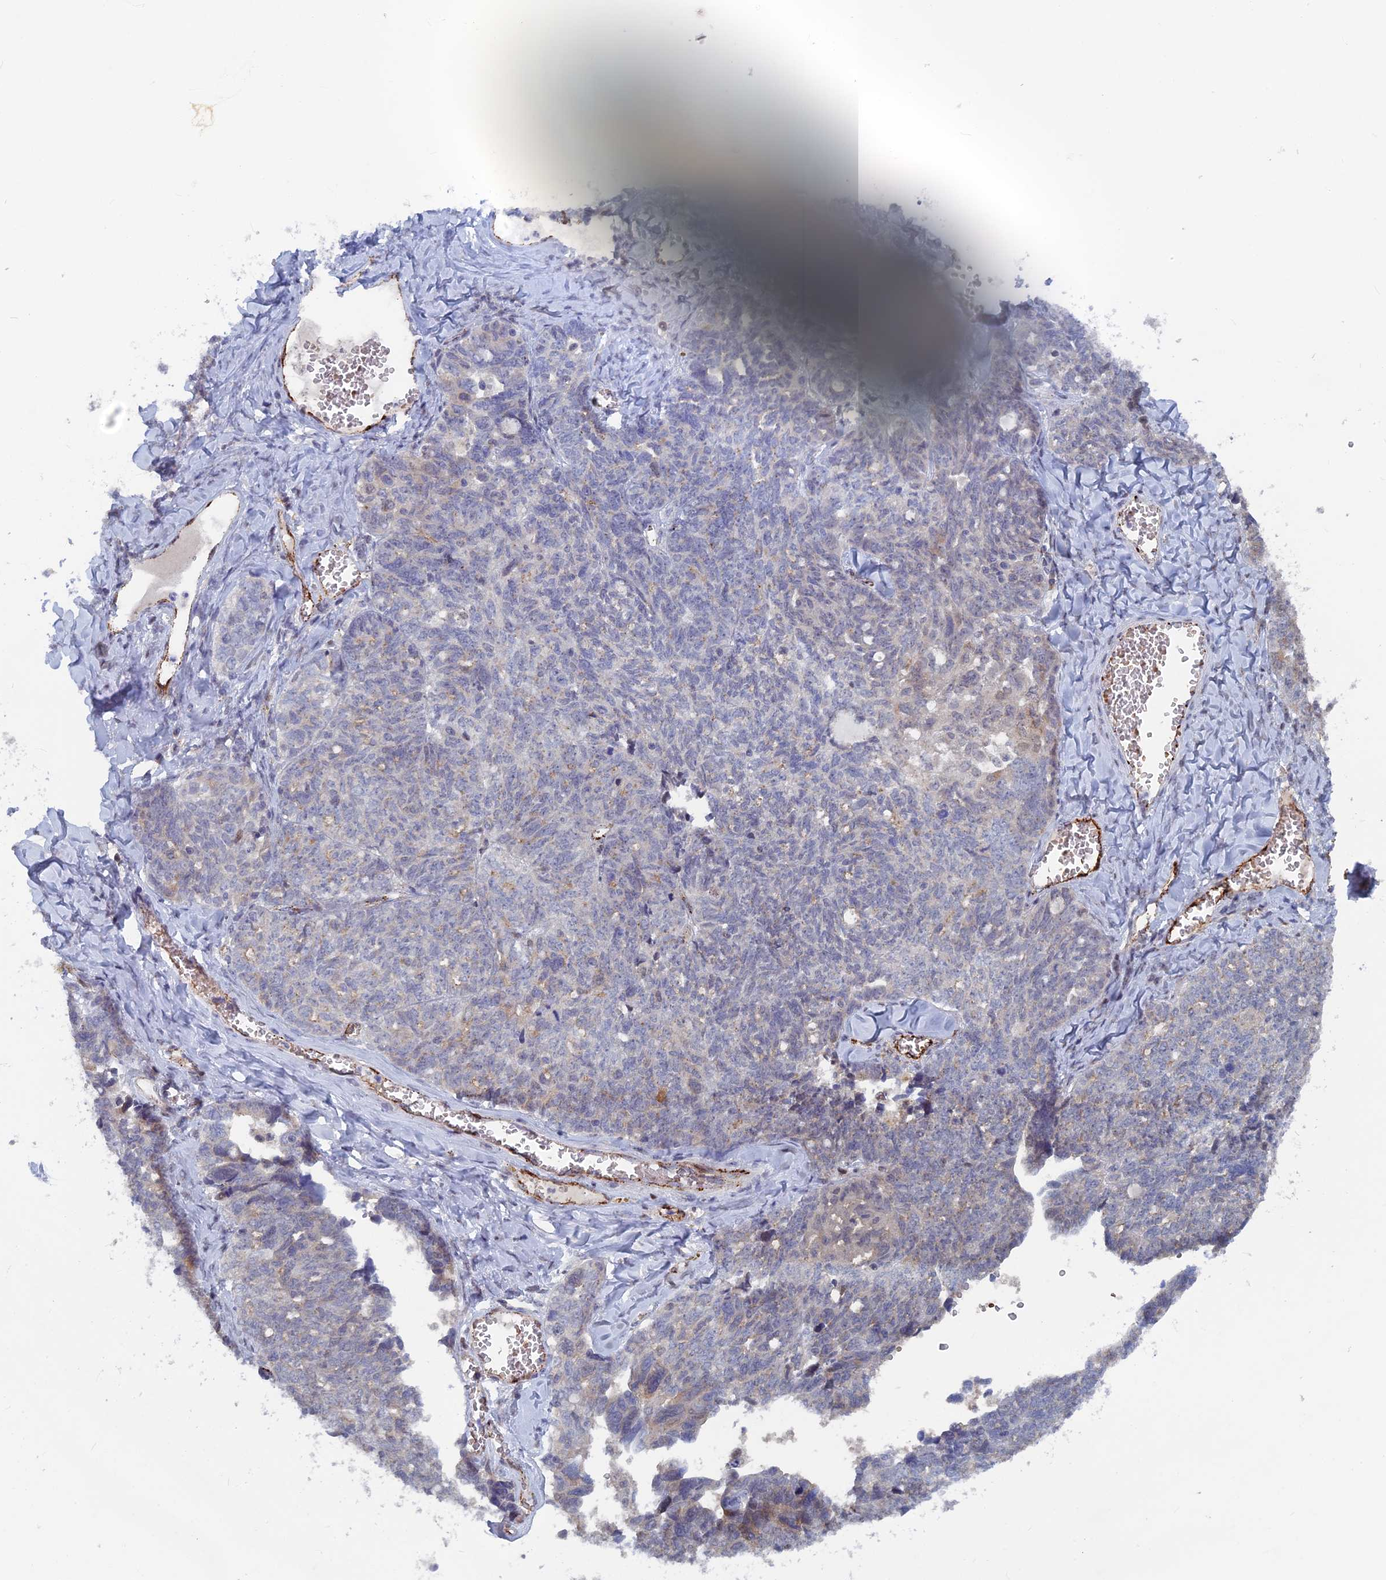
{"staining": {"intensity": "weak", "quantity": "<25%", "location": "cytoplasmic/membranous"}, "tissue": "ovarian cancer", "cell_type": "Tumor cells", "image_type": "cancer", "snomed": [{"axis": "morphology", "description": "Cystadenocarcinoma, serous, NOS"}, {"axis": "topography", "description": "Ovary"}], "caption": "Protein analysis of ovarian cancer (serous cystadenocarcinoma) demonstrates no significant positivity in tumor cells.", "gene": "SH3D21", "patient": {"sex": "female", "age": 79}}